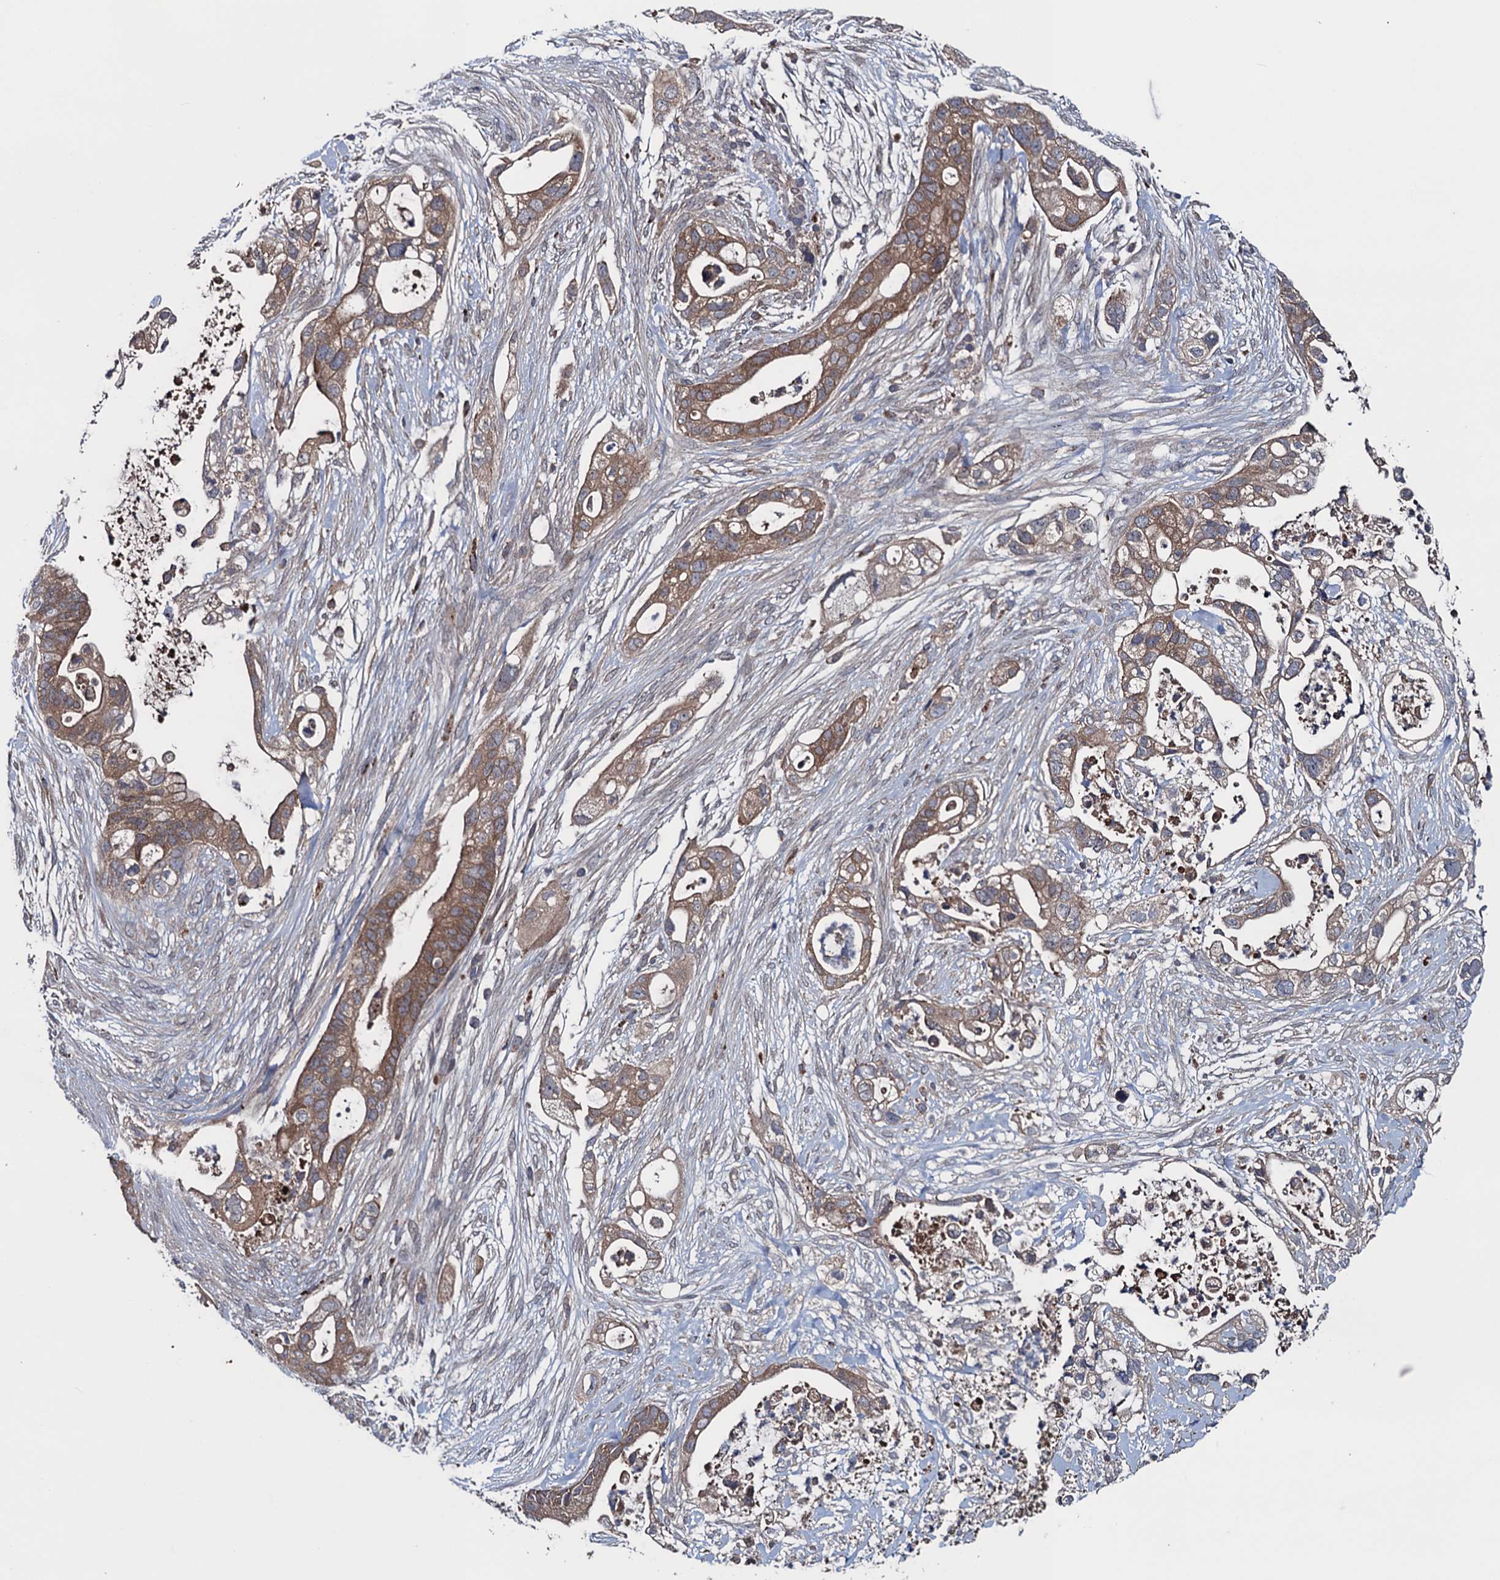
{"staining": {"intensity": "moderate", "quantity": ">75%", "location": "cytoplasmic/membranous"}, "tissue": "pancreatic cancer", "cell_type": "Tumor cells", "image_type": "cancer", "snomed": [{"axis": "morphology", "description": "Adenocarcinoma, NOS"}, {"axis": "topography", "description": "Pancreas"}], "caption": "High-power microscopy captured an immunohistochemistry photomicrograph of pancreatic adenocarcinoma, revealing moderate cytoplasmic/membranous positivity in about >75% of tumor cells. The protein is stained brown, and the nuclei are stained in blue (DAB (3,3'-diaminobenzidine) IHC with brightfield microscopy, high magnification).", "gene": "BLTP3B", "patient": {"sex": "male", "age": 53}}